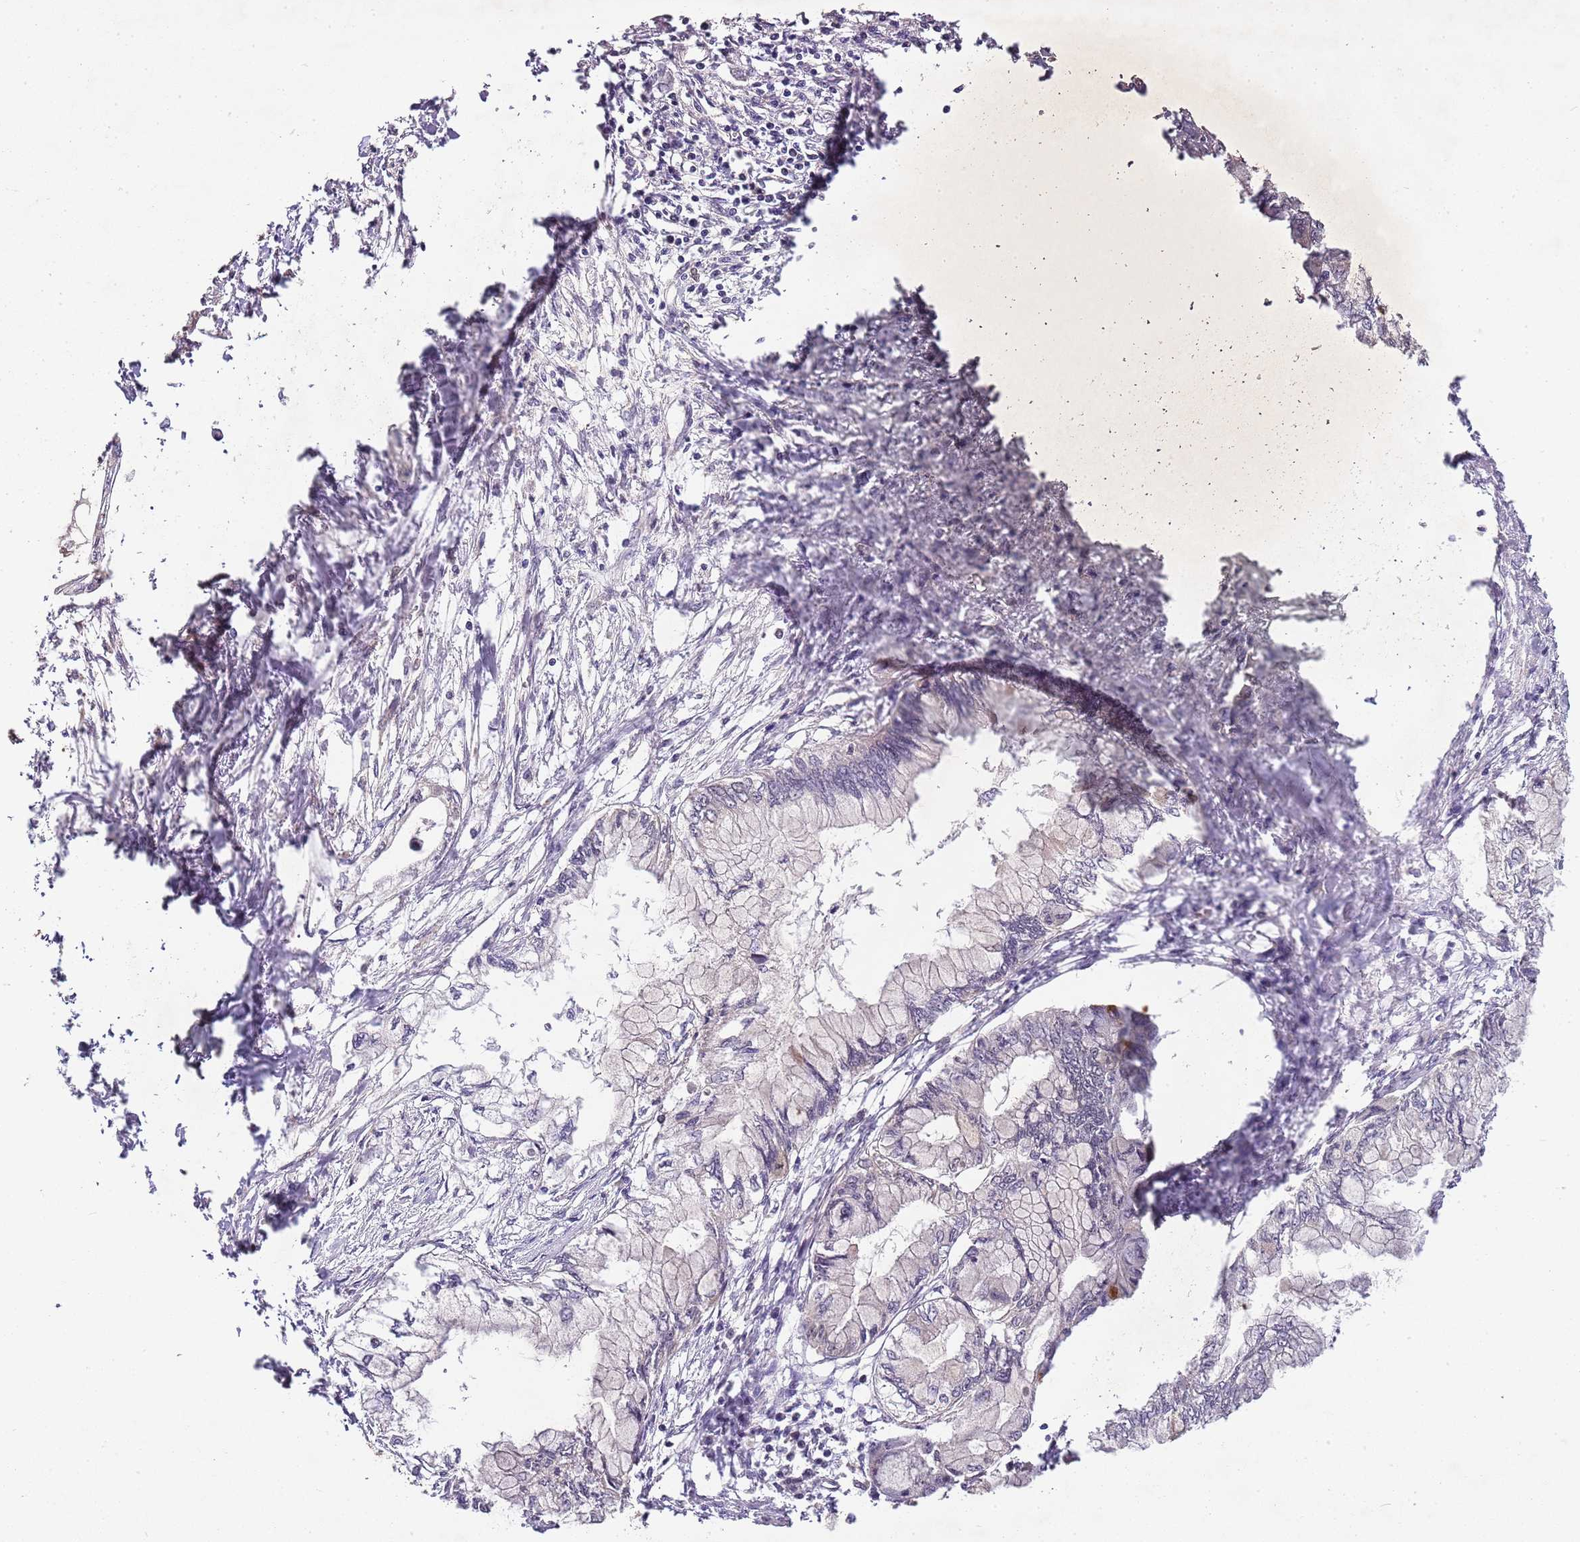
{"staining": {"intensity": "negative", "quantity": "none", "location": "none"}, "tissue": "pancreatic cancer", "cell_type": "Tumor cells", "image_type": "cancer", "snomed": [{"axis": "morphology", "description": "Adenocarcinoma, NOS"}, {"axis": "topography", "description": "Pancreas"}], "caption": "Tumor cells show no significant protein positivity in pancreatic cancer (adenocarcinoma).", "gene": "LIN37", "patient": {"sex": "male", "age": 48}}